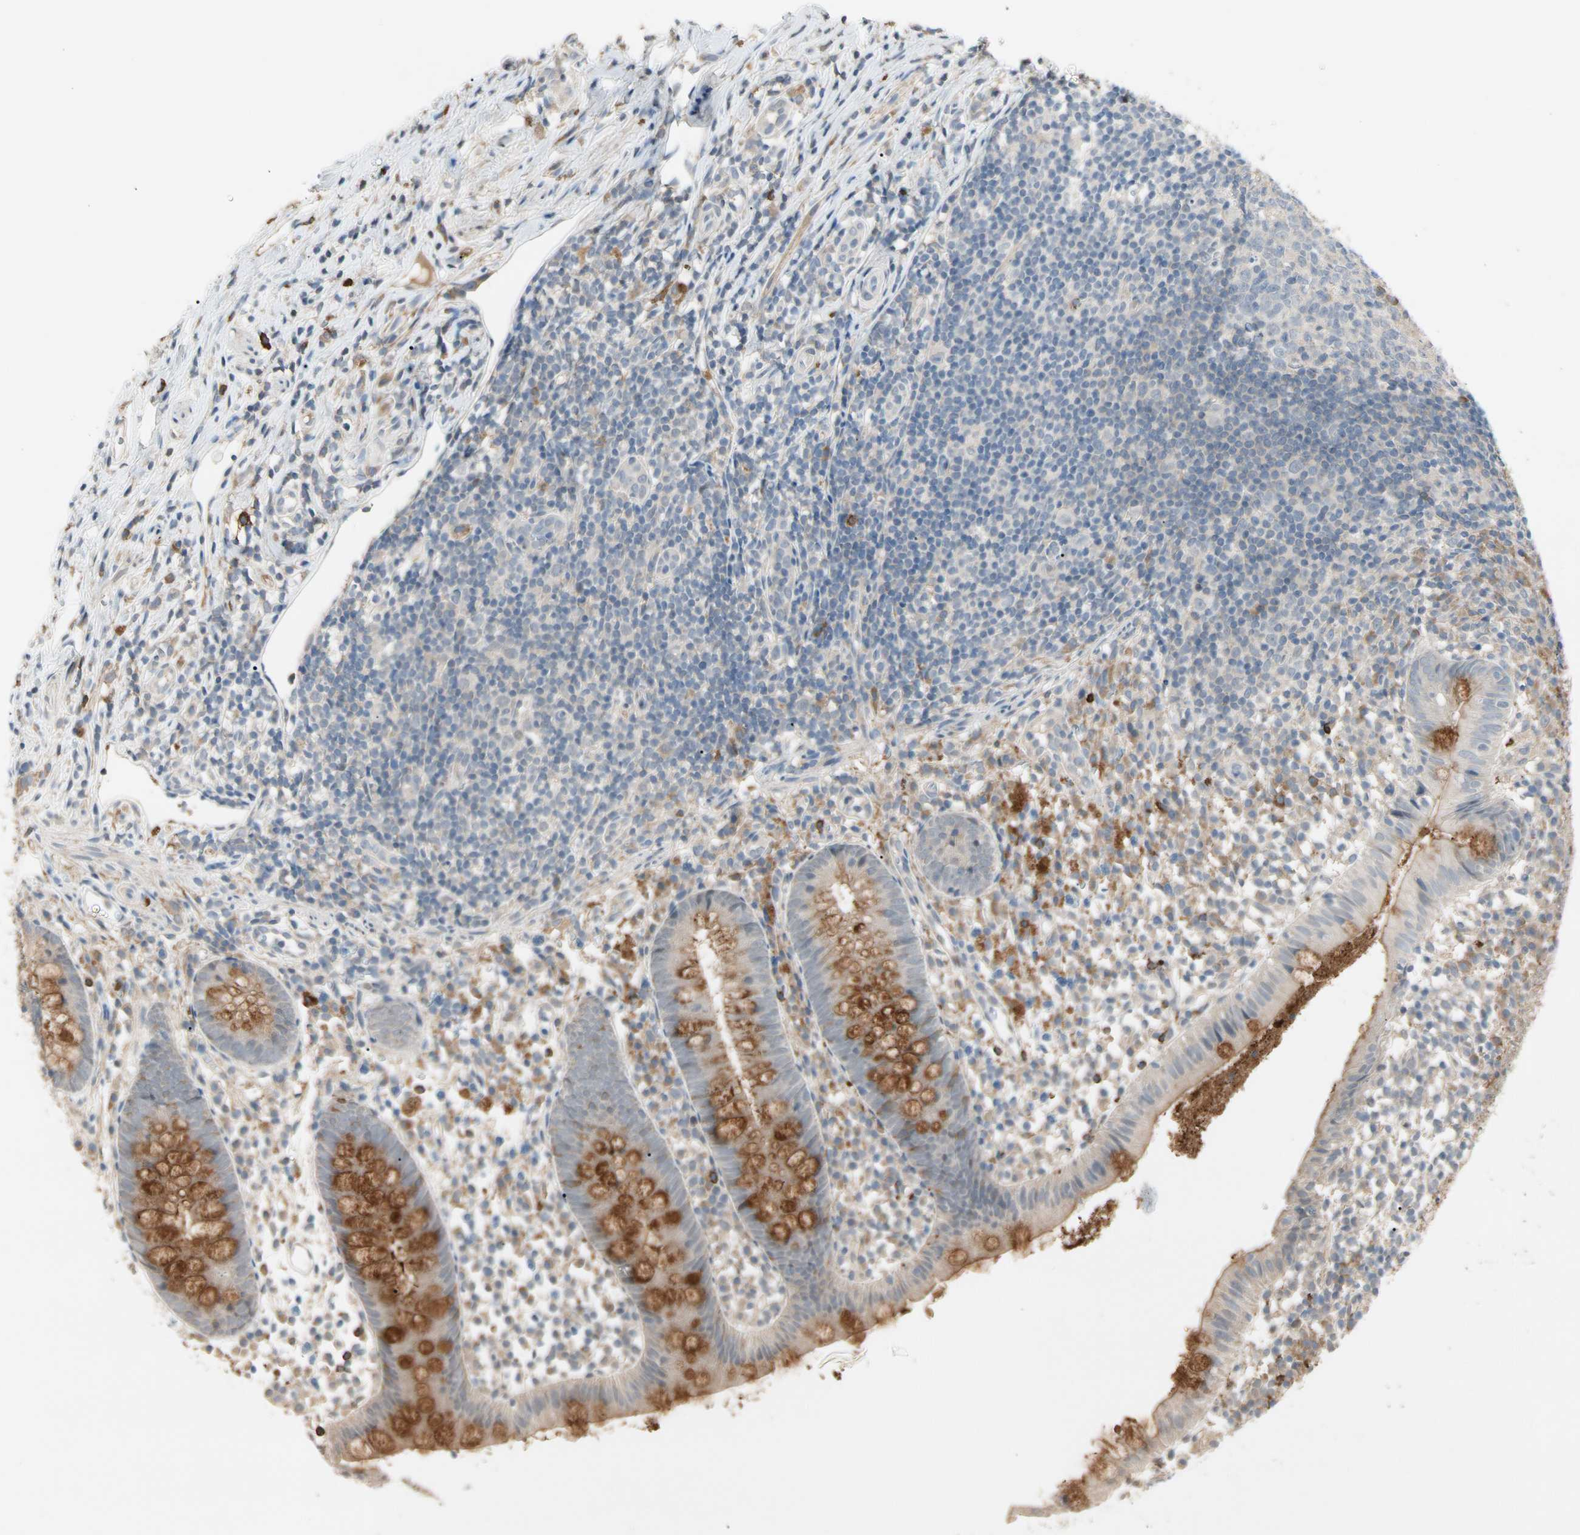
{"staining": {"intensity": "moderate", "quantity": "25%-75%", "location": "cytoplasmic/membranous"}, "tissue": "appendix", "cell_type": "Glandular cells", "image_type": "normal", "snomed": [{"axis": "morphology", "description": "Normal tissue, NOS"}, {"axis": "topography", "description": "Appendix"}], "caption": "Immunohistochemical staining of unremarkable human appendix shows moderate cytoplasmic/membranous protein expression in about 25%-75% of glandular cells. The staining was performed using DAB, with brown indicating positive protein expression. Nuclei are stained blue with hematoxylin.", "gene": "ATG4C", "patient": {"sex": "female", "age": 20}}